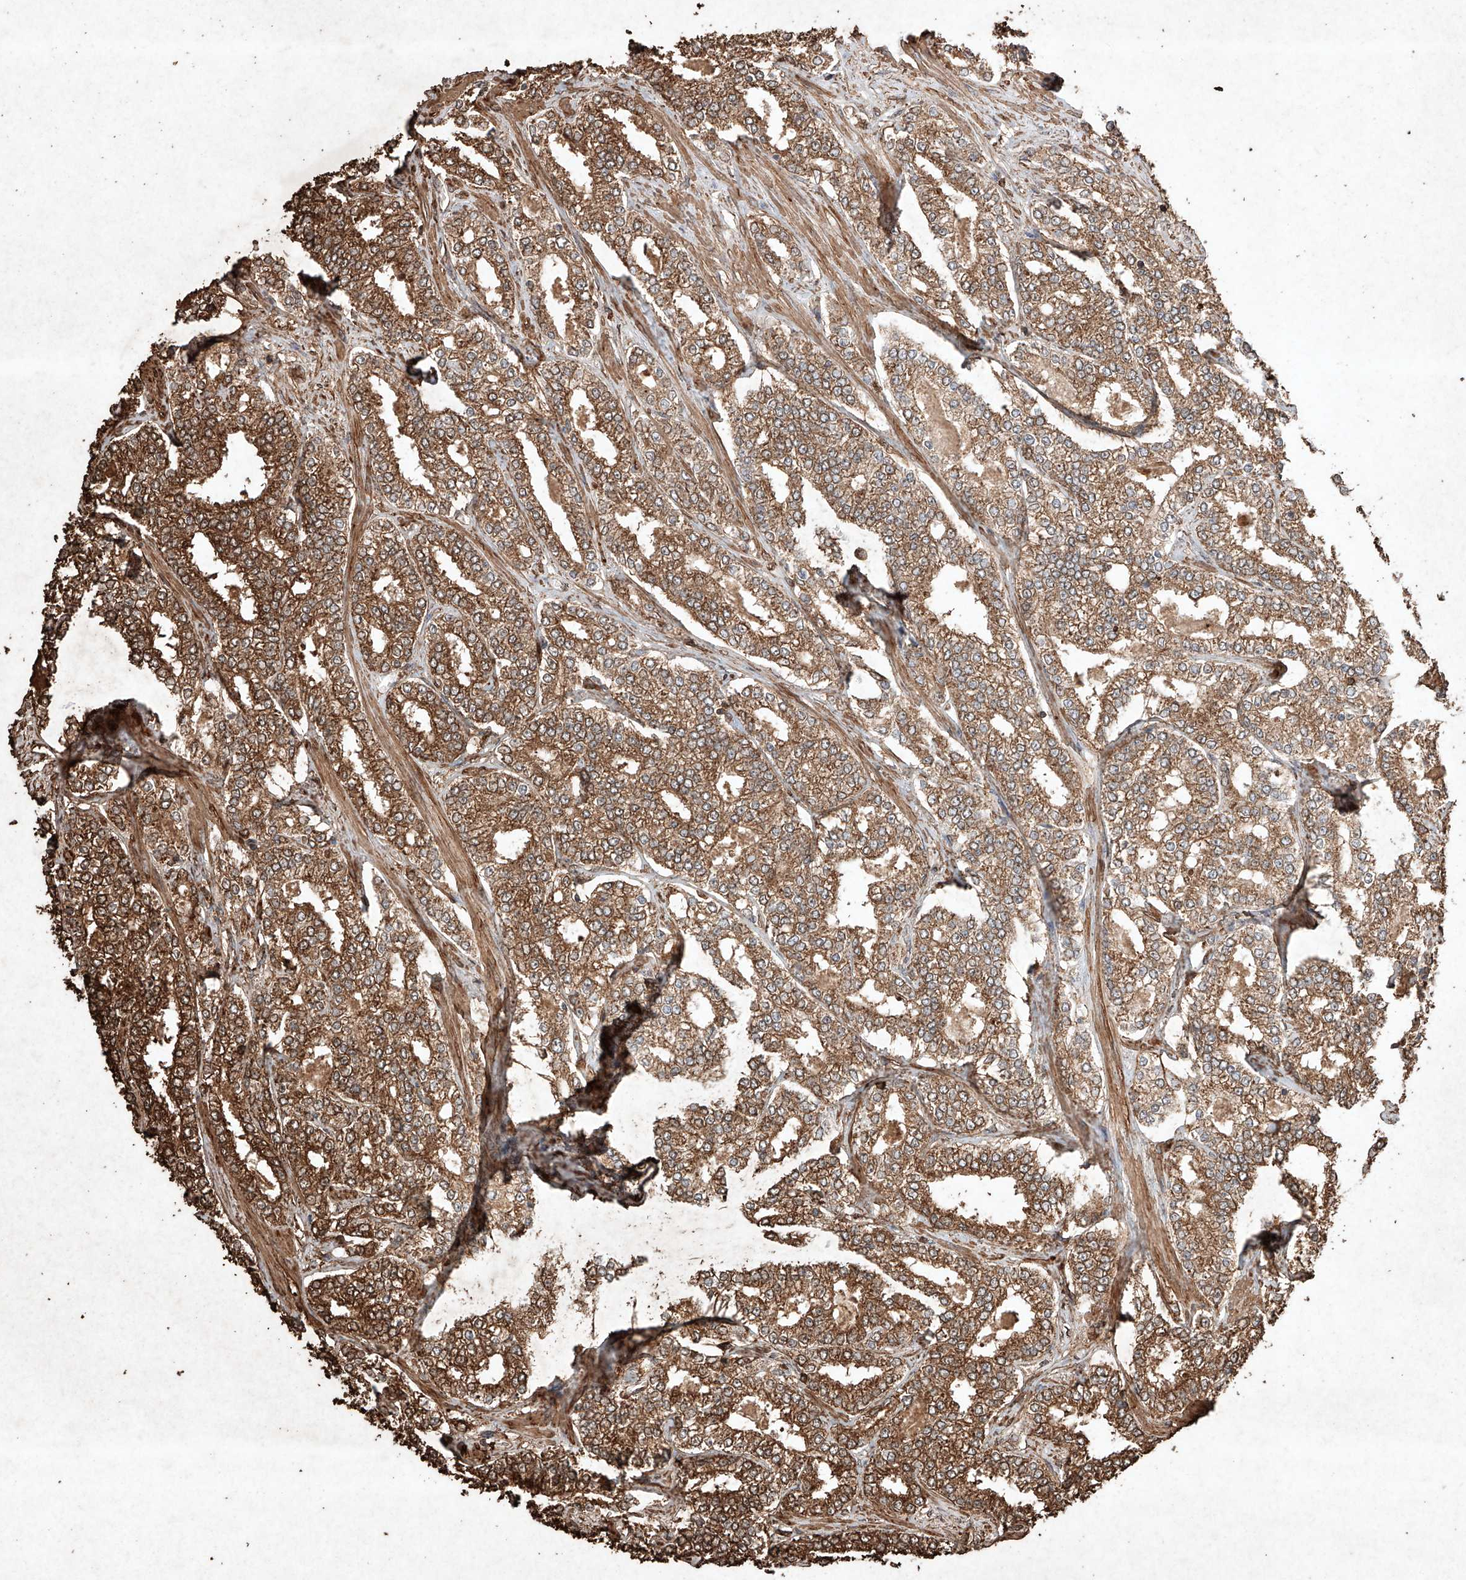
{"staining": {"intensity": "moderate", "quantity": ">75%", "location": "cytoplasmic/membranous"}, "tissue": "prostate cancer", "cell_type": "Tumor cells", "image_type": "cancer", "snomed": [{"axis": "morphology", "description": "Normal tissue, NOS"}, {"axis": "morphology", "description": "Adenocarcinoma, High grade"}, {"axis": "topography", "description": "Prostate"}], "caption": "Protein expression analysis of adenocarcinoma (high-grade) (prostate) shows moderate cytoplasmic/membranous positivity in about >75% of tumor cells.", "gene": "M6PR", "patient": {"sex": "male", "age": 83}}